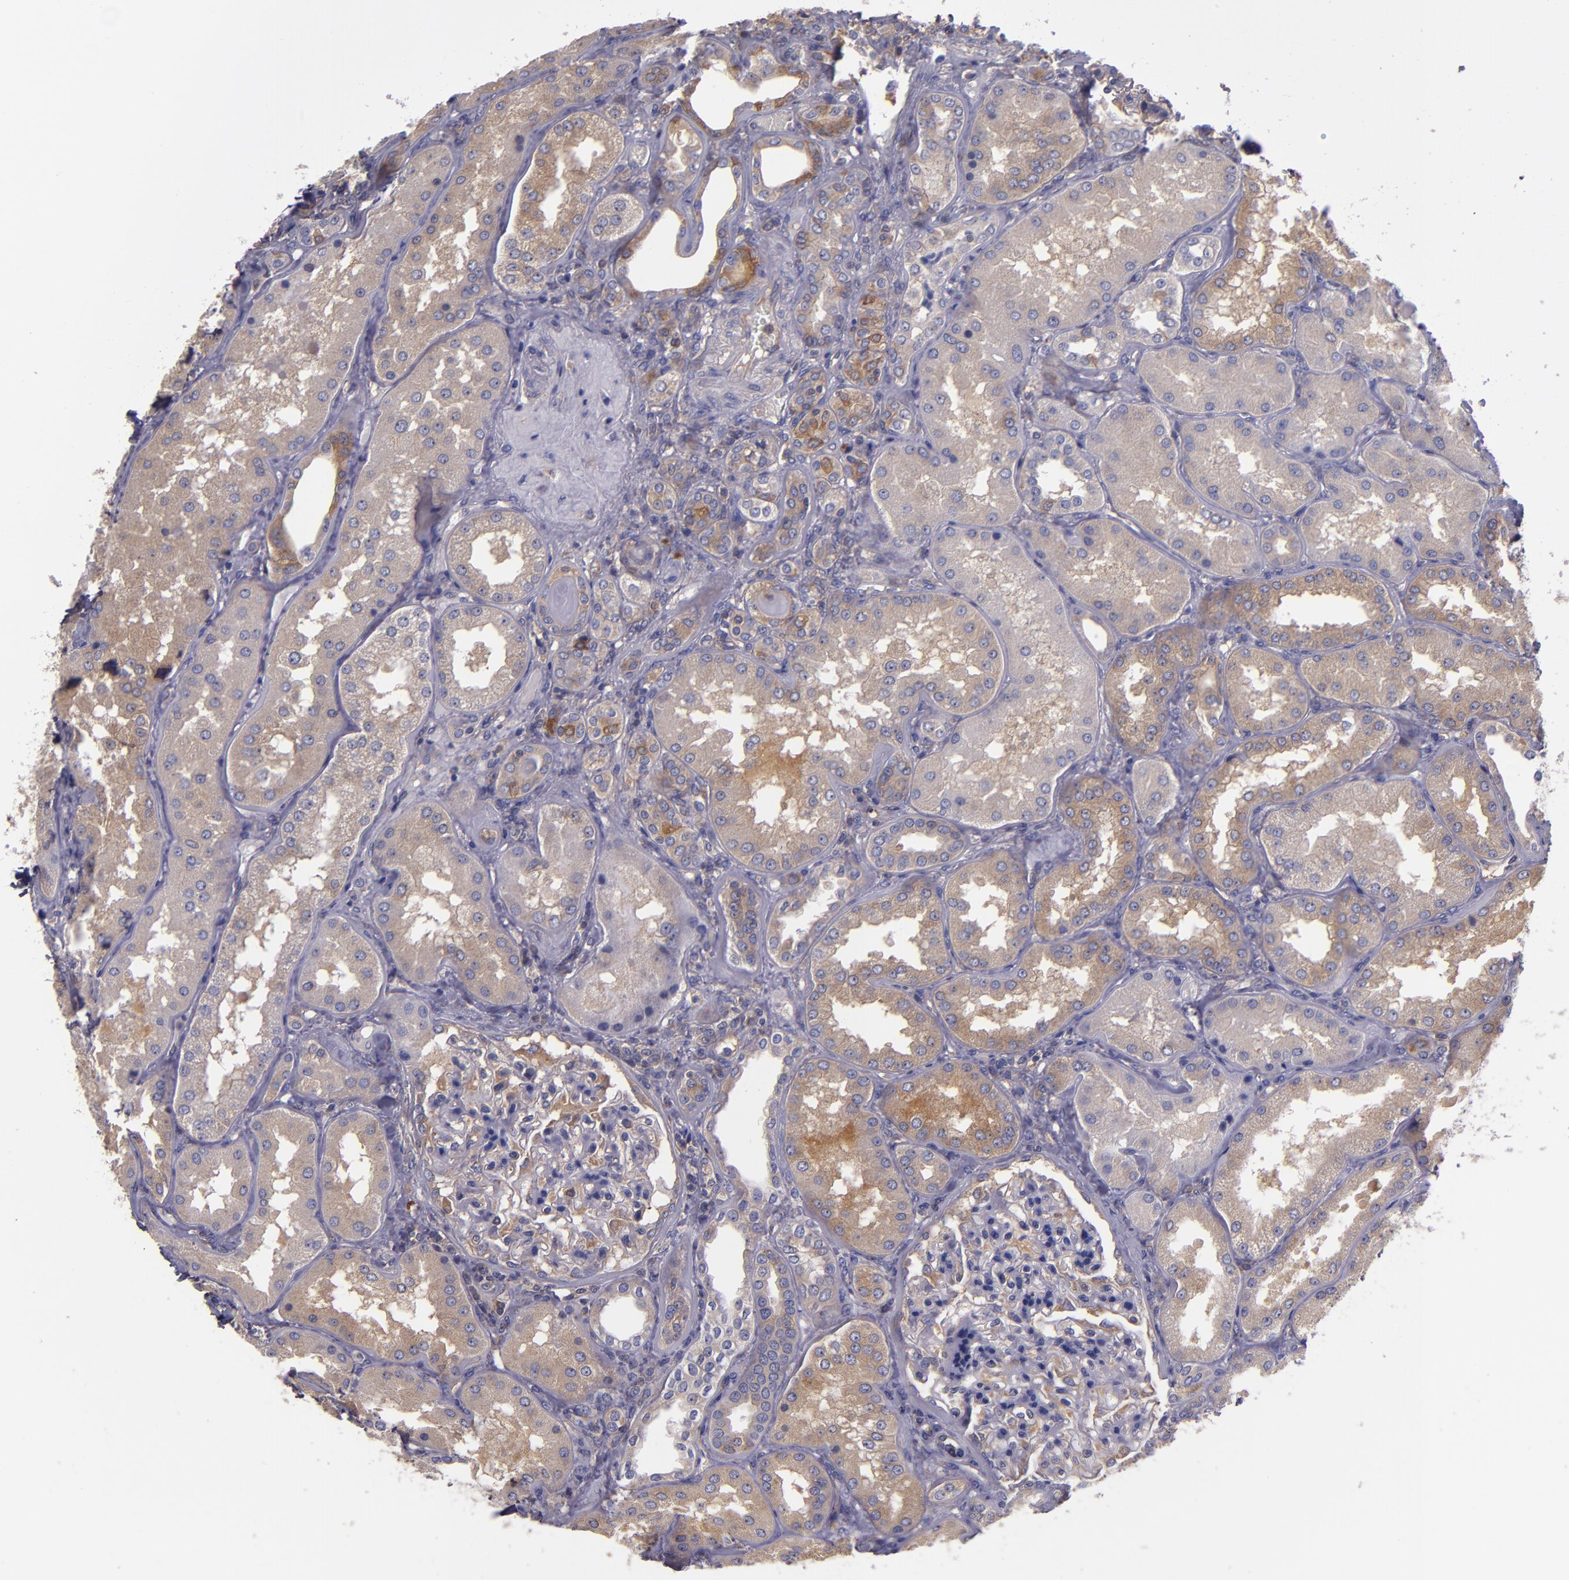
{"staining": {"intensity": "weak", "quantity": "25%-75%", "location": "cytoplasmic/membranous"}, "tissue": "kidney", "cell_type": "Cells in glomeruli", "image_type": "normal", "snomed": [{"axis": "morphology", "description": "Normal tissue, NOS"}, {"axis": "topography", "description": "Kidney"}], "caption": "Cells in glomeruli demonstrate weak cytoplasmic/membranous positivity in approximately 25%-75% of cells in benign kidney. The protein of interest is stained brown, and the nuclei are stained in blue (DAB IHC with brightfield microscopy, high magnification).", "gene": "CARS1", "patient": {"sex": "female", "age": 56}}